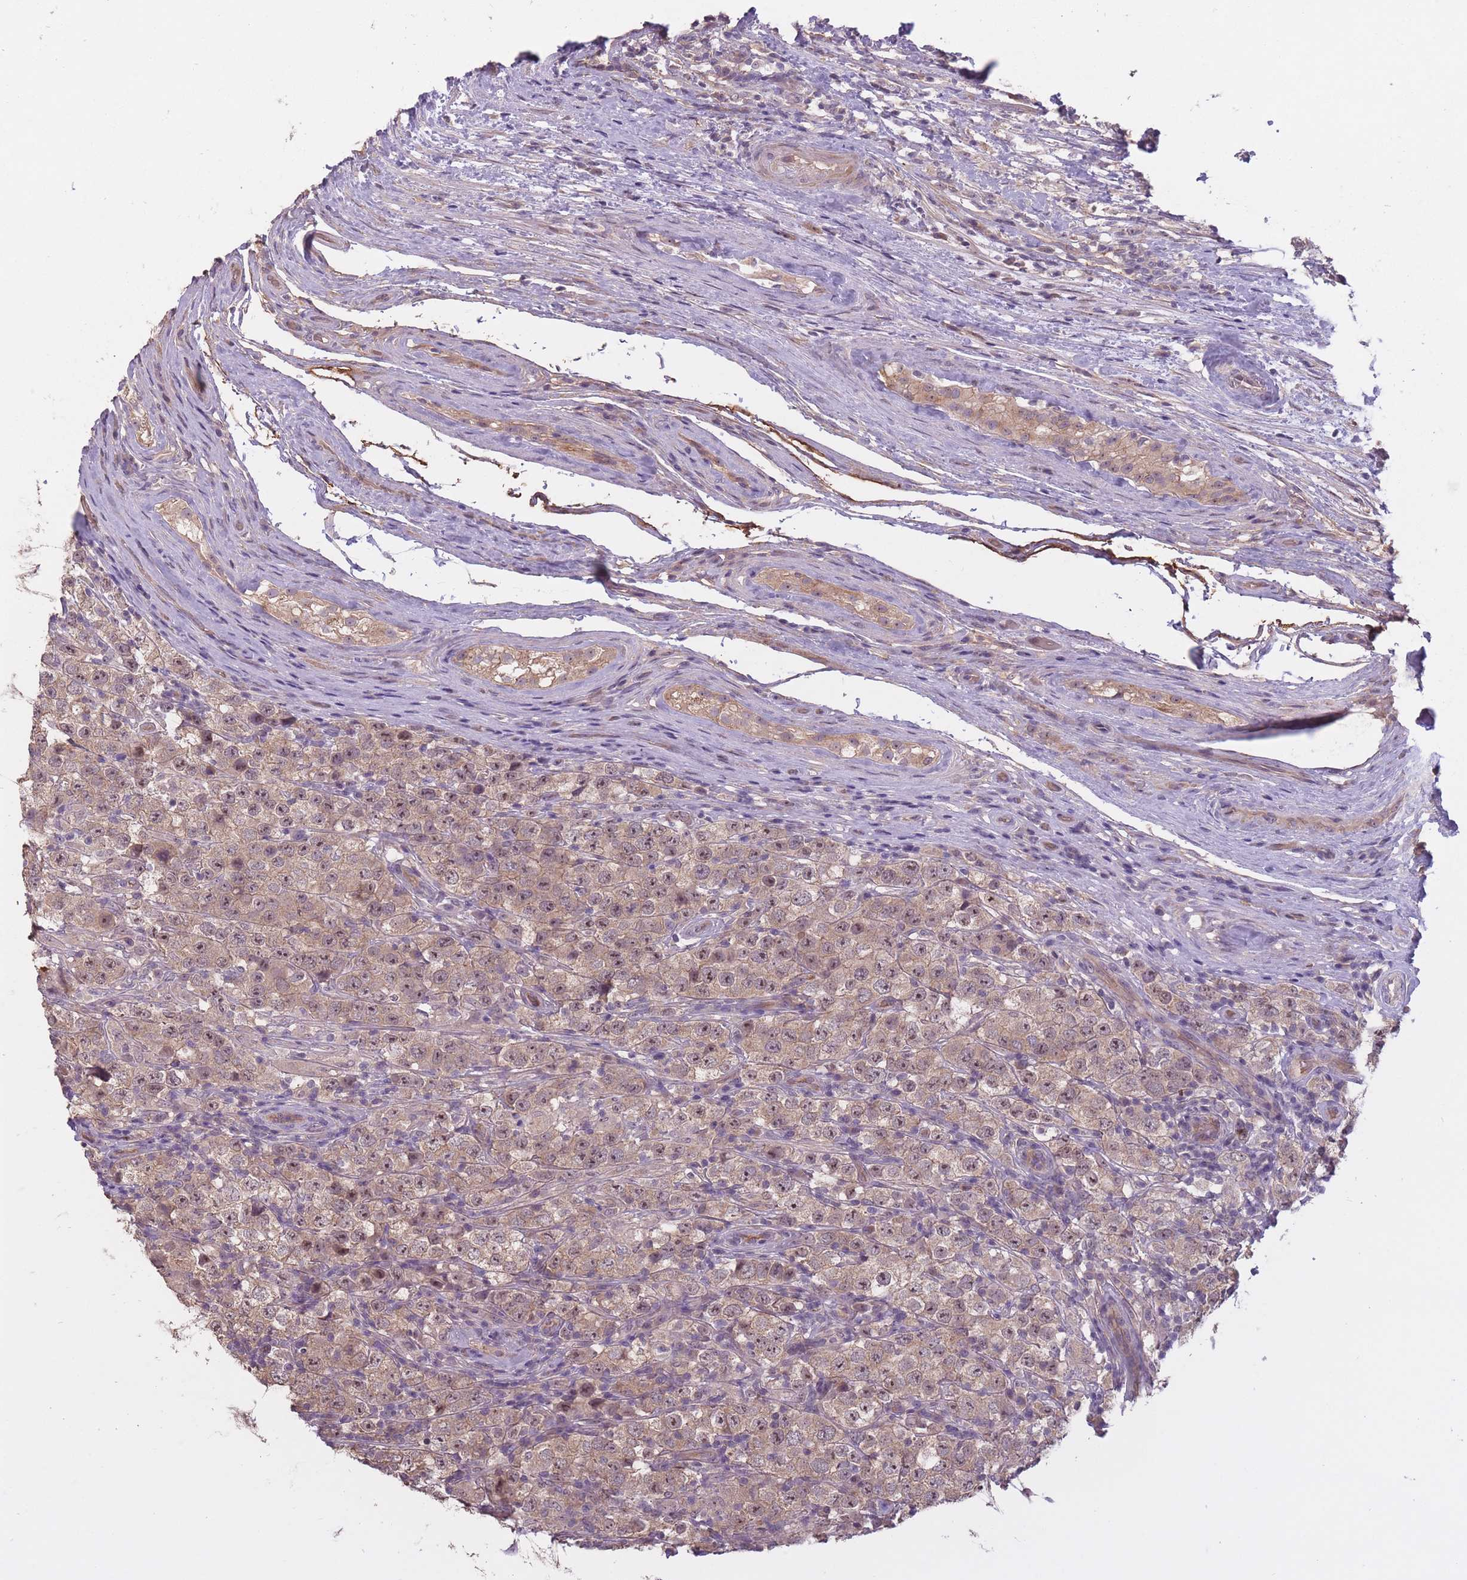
{"staining": {"intensity": "moderate", "quantity": ">75%", "location": "cytoplasmic/membranous,nuclear"}, "tissue": "testis cancer", "cell_type": "Tumor cells", "image_type": "cancer", "snomed": [{"axis": "morphology", "description": "Seminoma, NOS"}, {"axis": "morphology", "description": "Carcinoma, Embryonal, NOS"}, {"axis": "topography", "description": "Testis"}], "caption": "This micrograph demonstrates immunohistochemistry staining of testis embryonal carcinoma, with medium moderate cytoplasmic/membranous and nuclear positivity in approximately >75% of tumor cells.", "gene": "KIAA1755", "patient": {"sex": "male", "age": 41}}